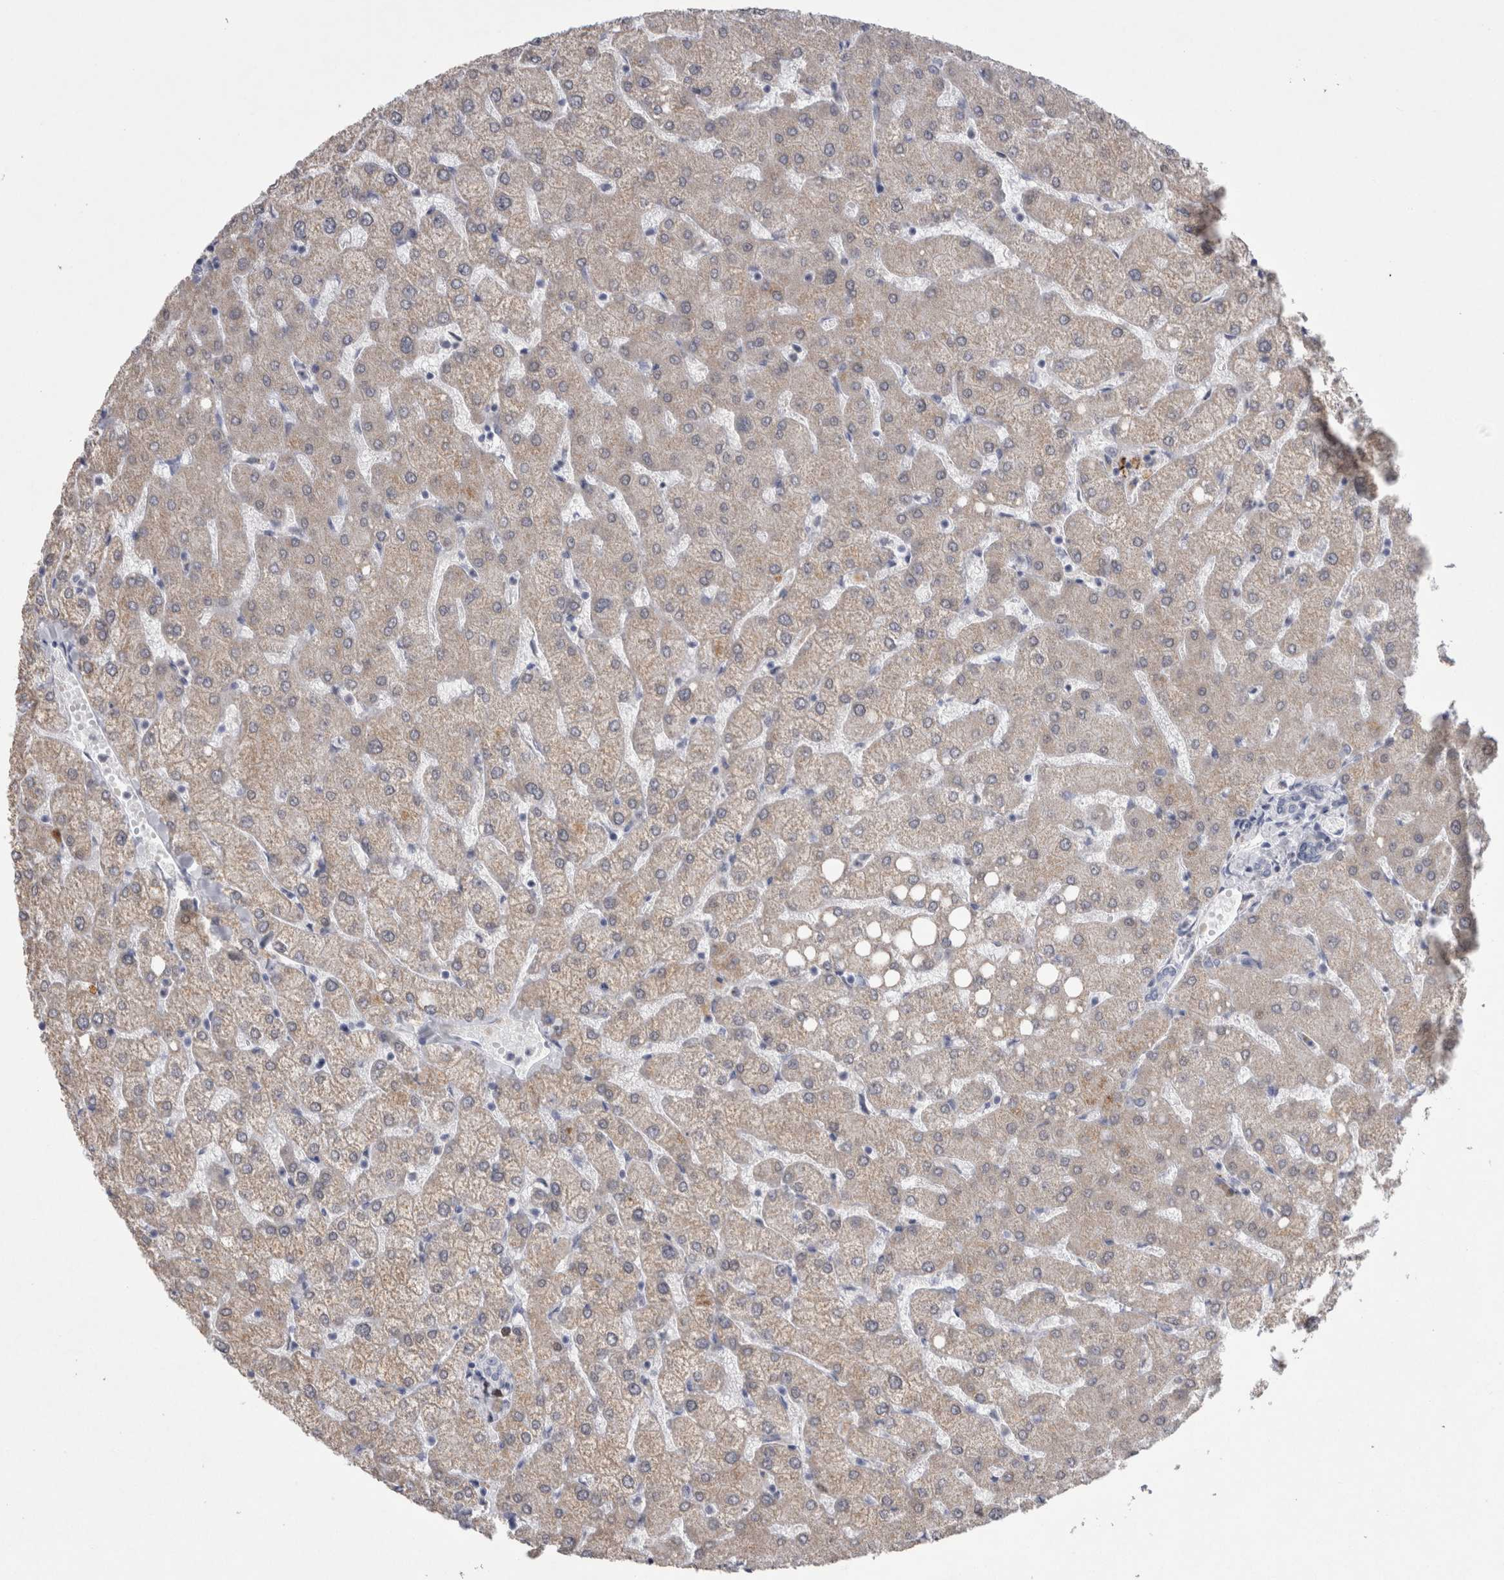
{"staining": {"intensity": "negative", "quantity": "none", "location": "none"}, "tissue": "liver", "cell_type": "Cholangiocytes", "image_type": "normal", "snomed": [{"axis": "morphology", "description": "Normal tissue, NOS"}, {"axis": "topography", "description": "Liver"}], "caption": "A micrograph of human liver is negative for staining in cholangiocytes. The staining is performed using DAB (3,3'-diaminobenzidine) brown chromogen with nuclei counter-stained in using hematoxylin.", "gene": "AGMAT", "patient": {"sex": "female", "age": 54}}